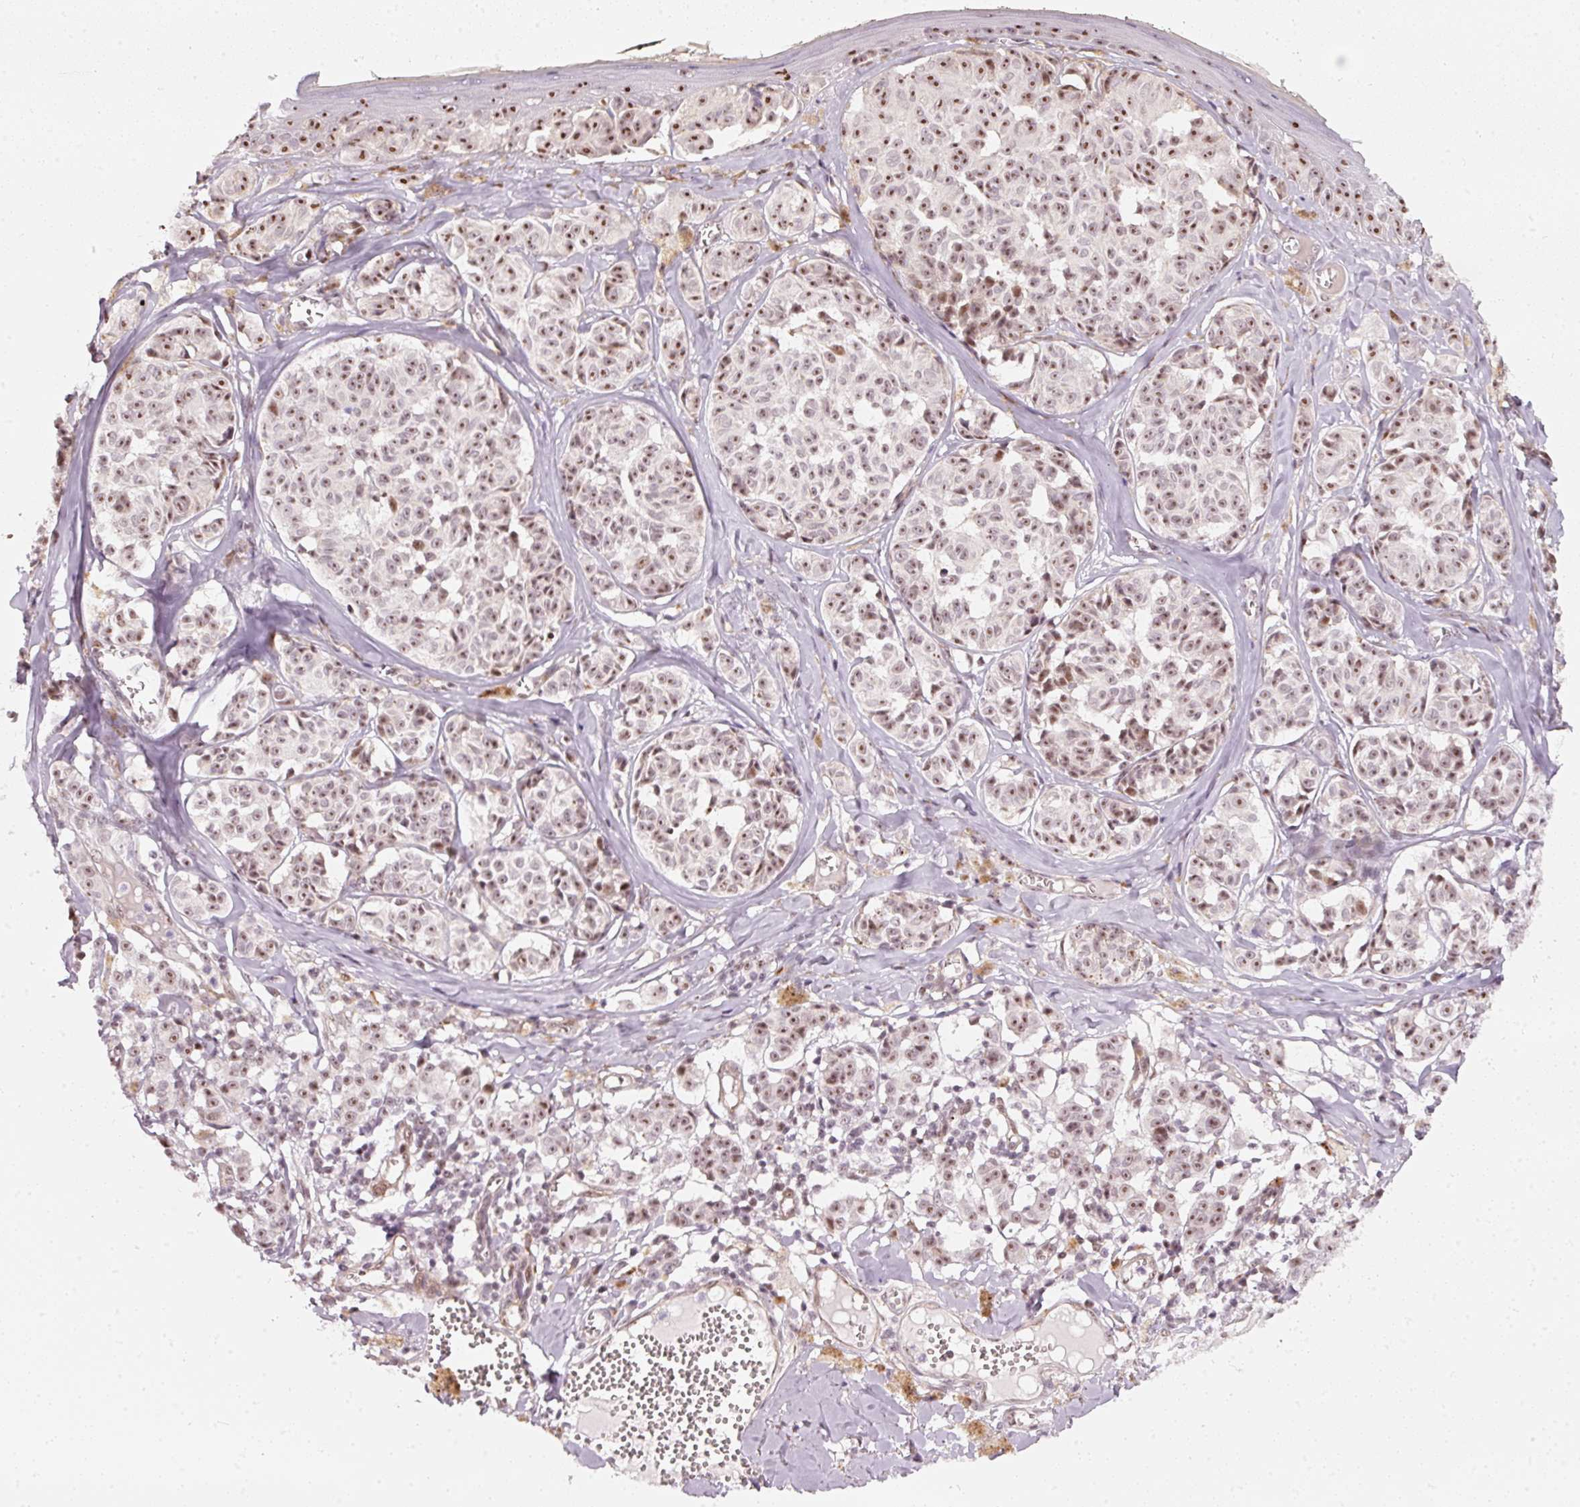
{"staining": {"intensity": "moderate", "quantity": ">75%", "location": "nuclear"}, "tissue": "melanoma", "cell_type": "Tumor cells", "image_type": "cancer", "snomed": [{"axis": "morphology", "description": "Malignant melanoma, NOS"}, {"axis": "topography", "description": "Skin"}], "caption": "Approximately >75% of tumor cells in malignant melanoma reveal moderate nuclear protein staining as visualized by brown immunohistochemical staining.", "gene": "MXRA8", "patient": {"sex": "female", "age": 43}}